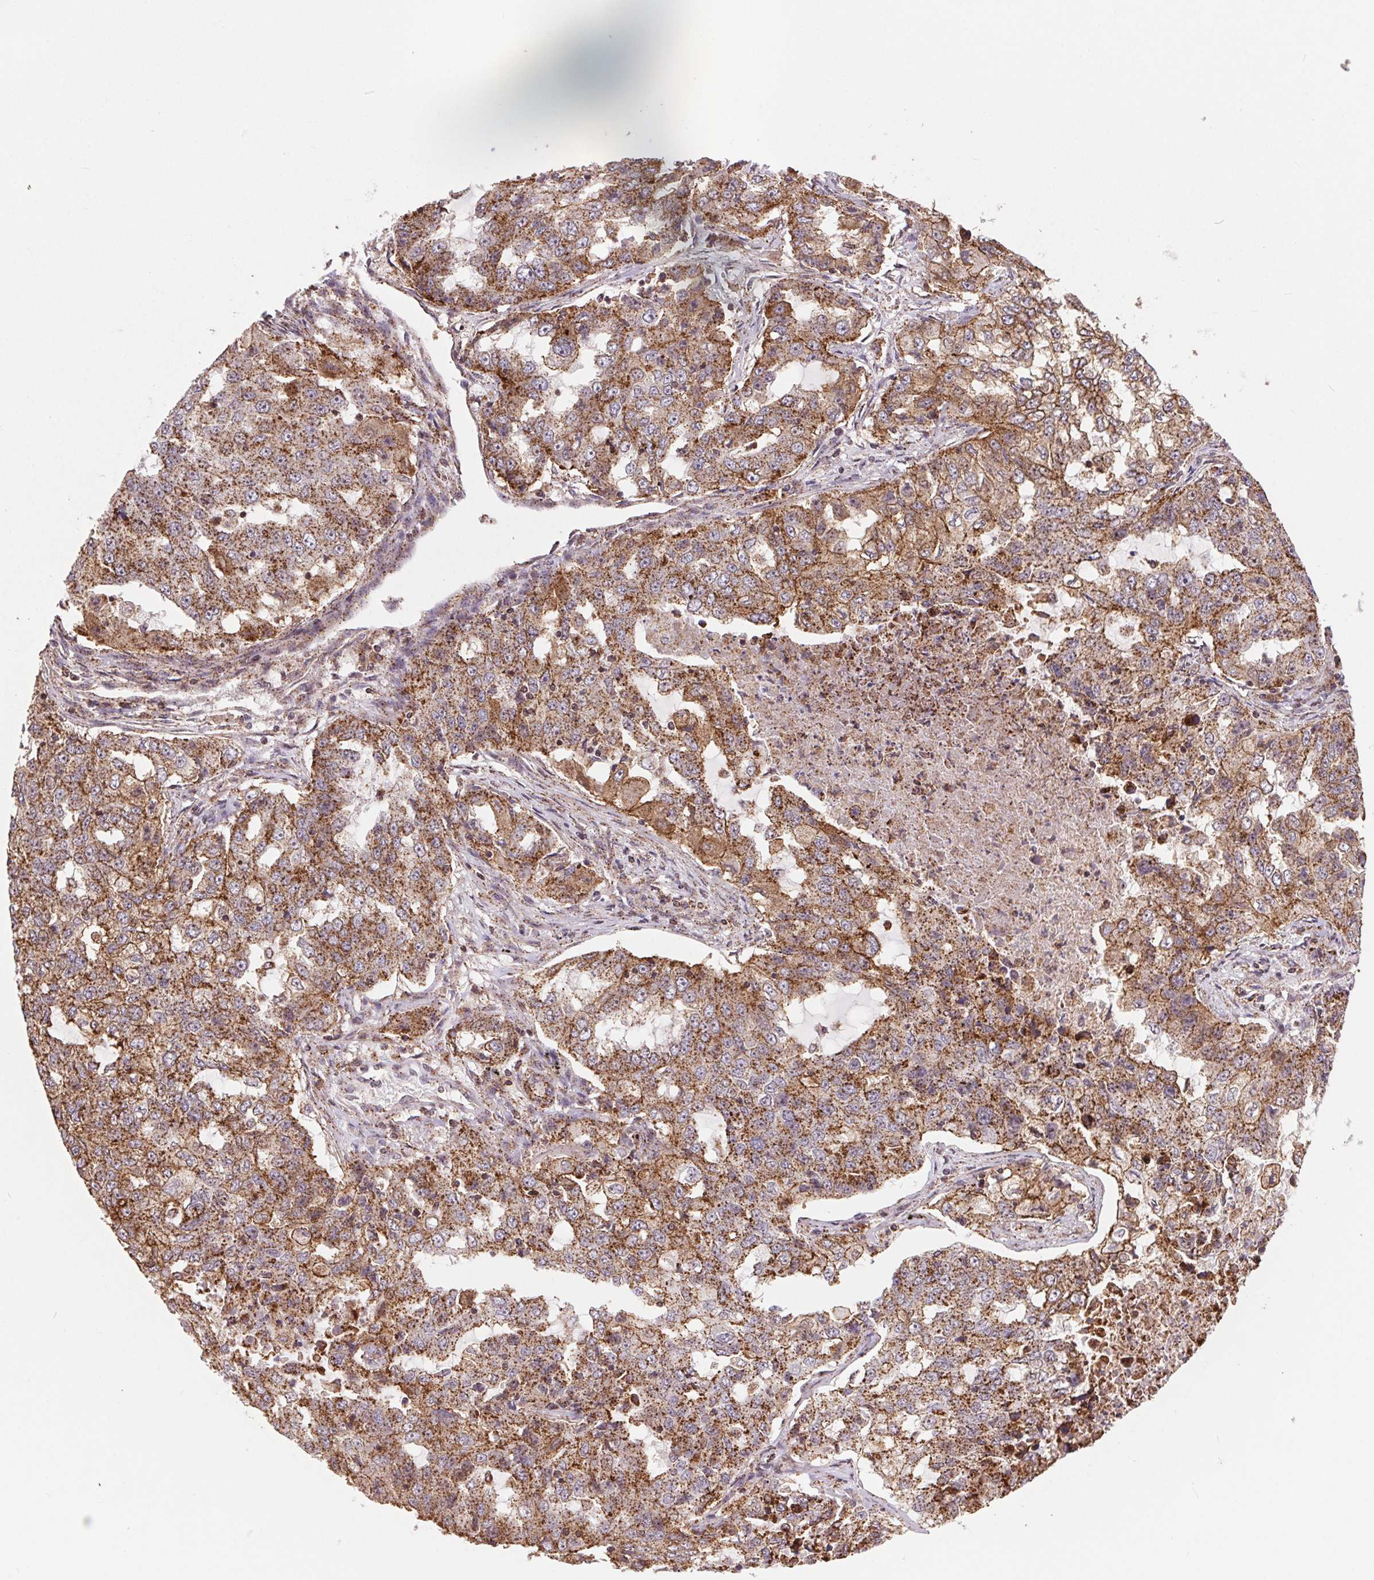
{"staining": {"intensity": "moderate", "quantity": ">75%", "location": "cytoplasmic/membranous"}, "tissue": "lung cancer", "cell_type": "Tumor cells", "image_type": "cancer", "snomed": [{"axis": "morphology", "description": "Adenocarcinoma, NOS"}, {"axis": "topography", "description": "Lung"}], "caption": "A brown stain labels moderate cytoplasmic/membranous positivity of a protein in human lung cancer (adenocarcinoma) tumor cells.", "gene": "CHMP4B", "patient": {"sex": "female", "age": 61}}